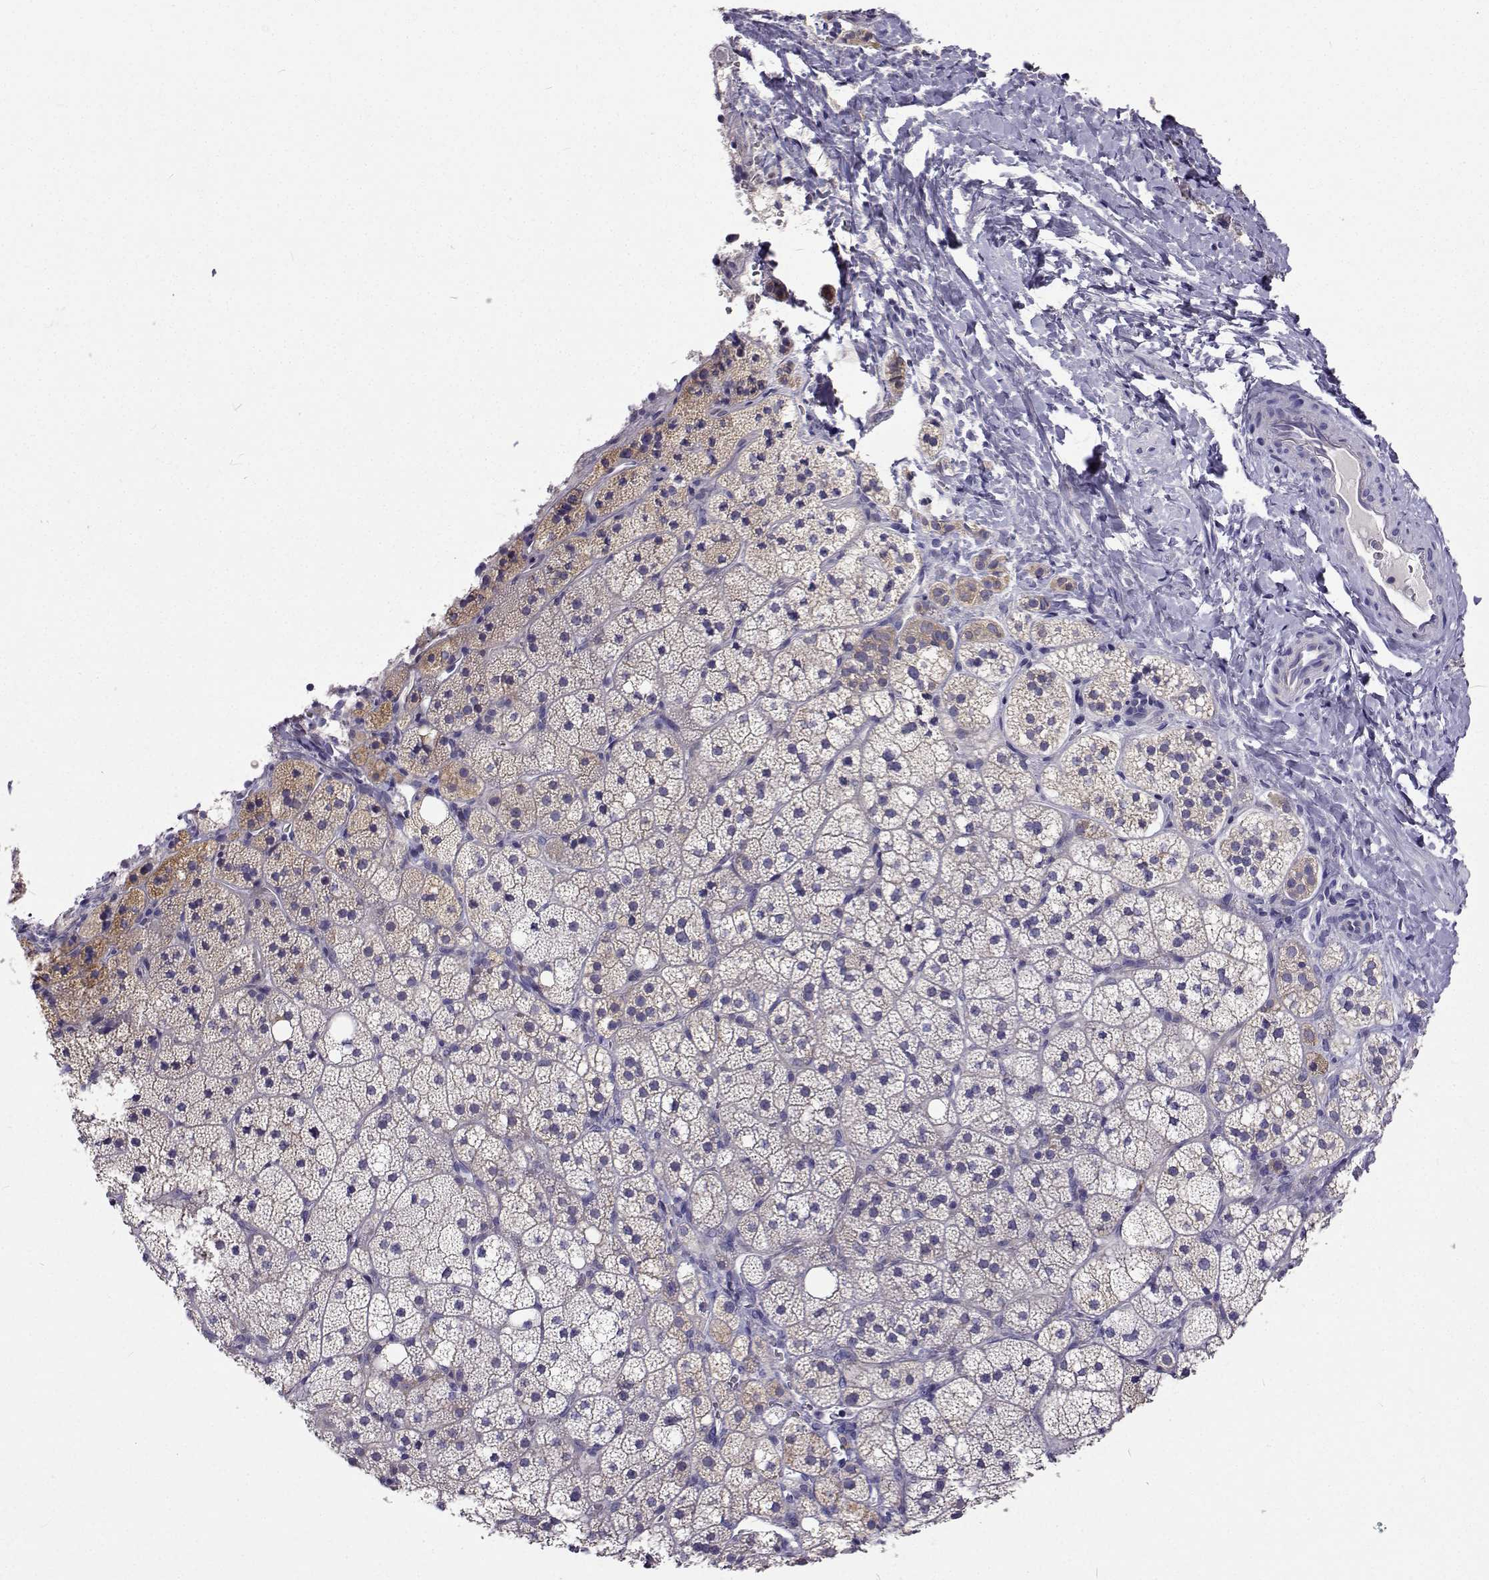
{"staining": {"intensity": "weak", "quantity": "<25%", "location": "cytoplasmic/membranous"}, "tissue": "adrenal gland", "cell_type": "Glandular cells", "image_type": "normal", "snomed": [{"axis": "morphology", "description": "Normal tissue, NOS"}, {"axis": "topography", "description": "Adrenal gland"}], "caption": "High magnification brightfield microscopy of unremarkable adrenal gland stained with DAB (brown) and counterstained with hematoxylin (blue): glandular cells show no significant expression.", "gene": "LHFPL7", "patient": {"sex": "male", "age": 53}}